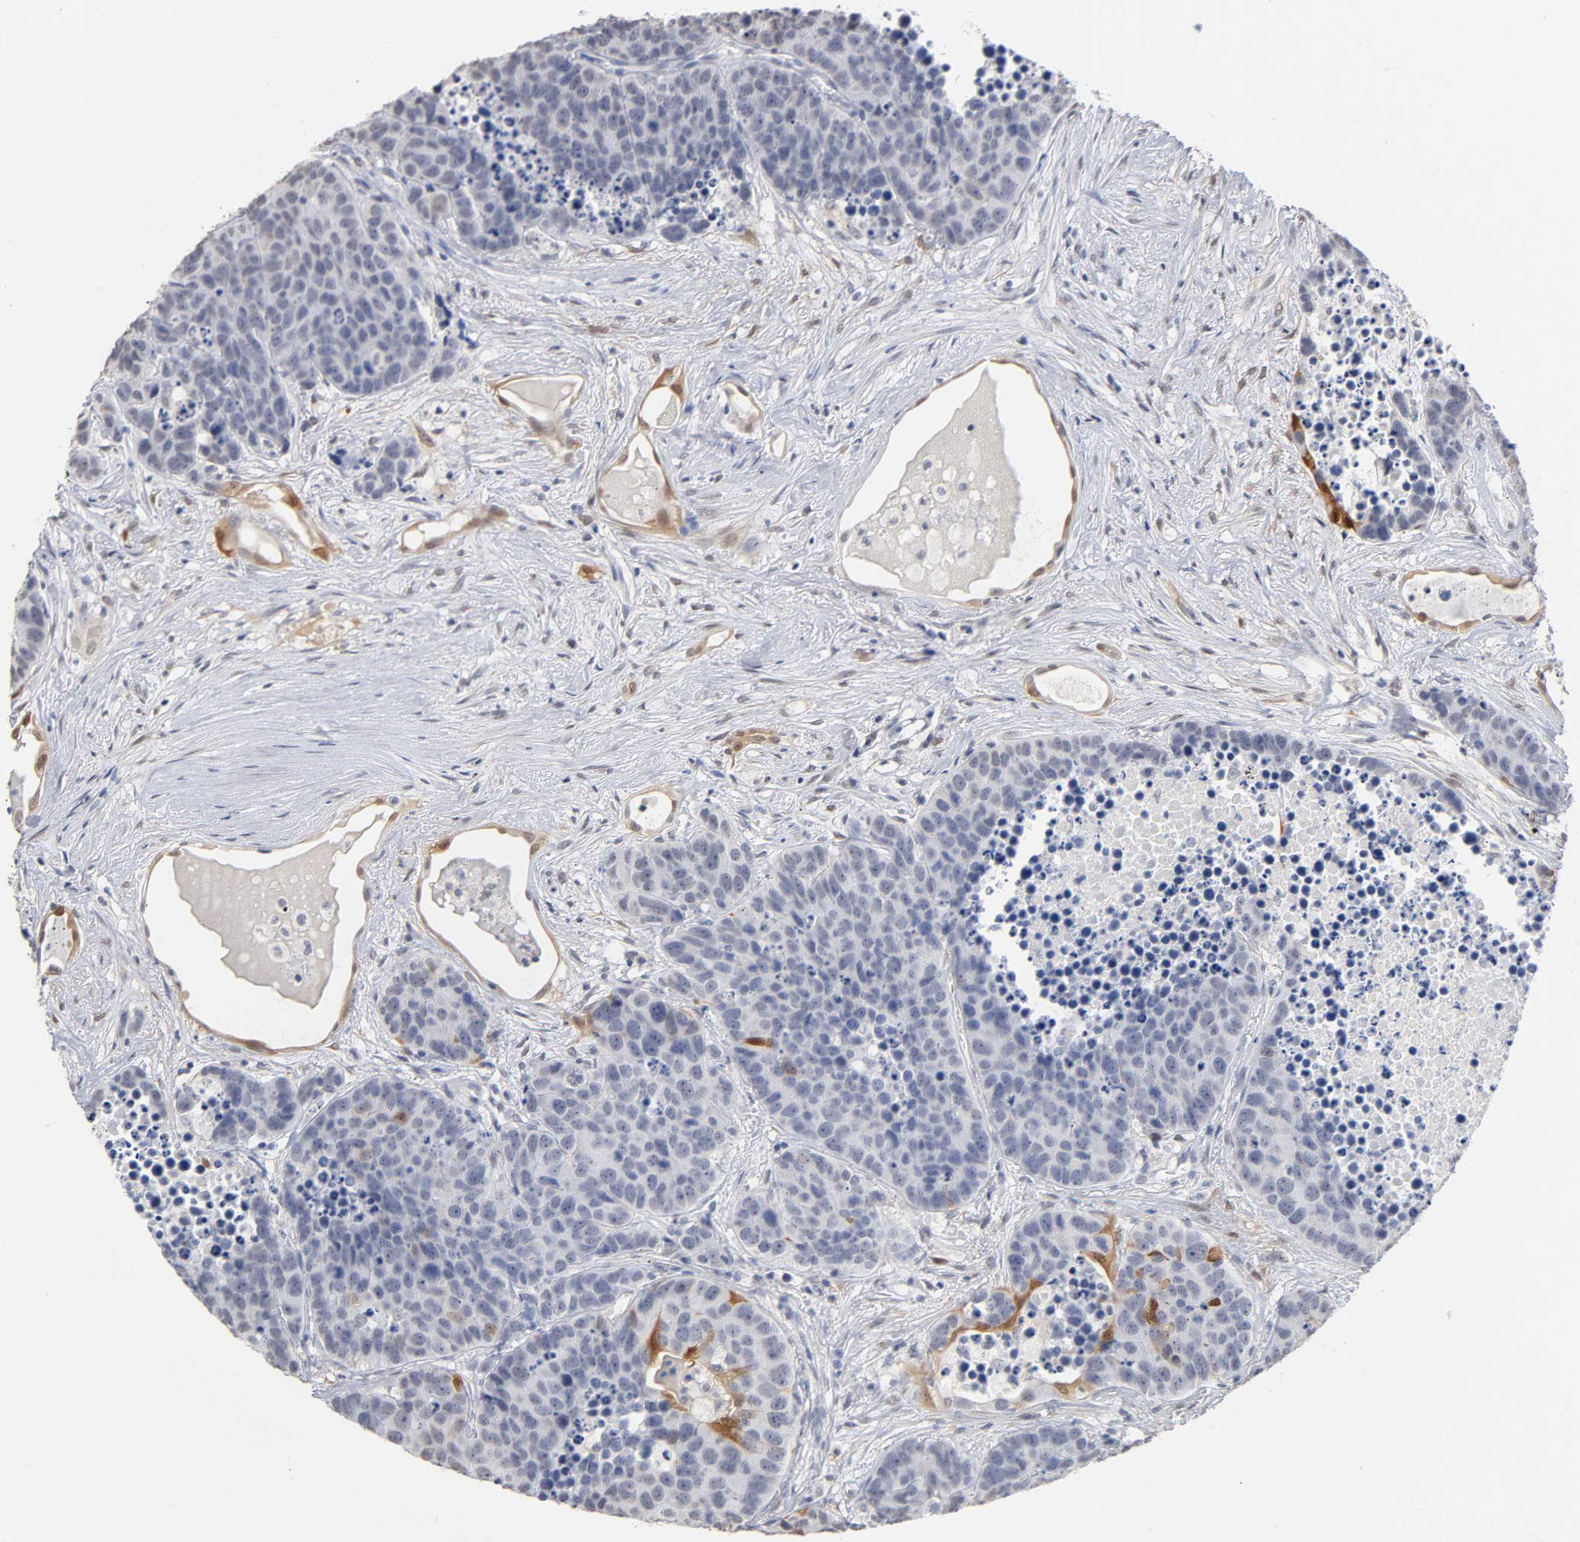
{"staining": {"intensity": "moderate", "quantity": "<25%", "location": "cytoplasmic/membranous,nuclear"}, "tissue": "carcinoid", "cell_type": "Tumor cells", "image_type": "cancer", "snomed": [{"axis": "morphology", "description": "Carcinoid, malignant, NOS"}, {"axis": "topography", "description": "Lung"}], "caption": "Immunohistochemical staining of human malignant carcinoid displays moderate cytoplasmic/membranous and nuclear protein positivity in approximately <25% of tumor cells.", "gene": "CRABP2", "patient": {"sex": "male", "age": 60}}